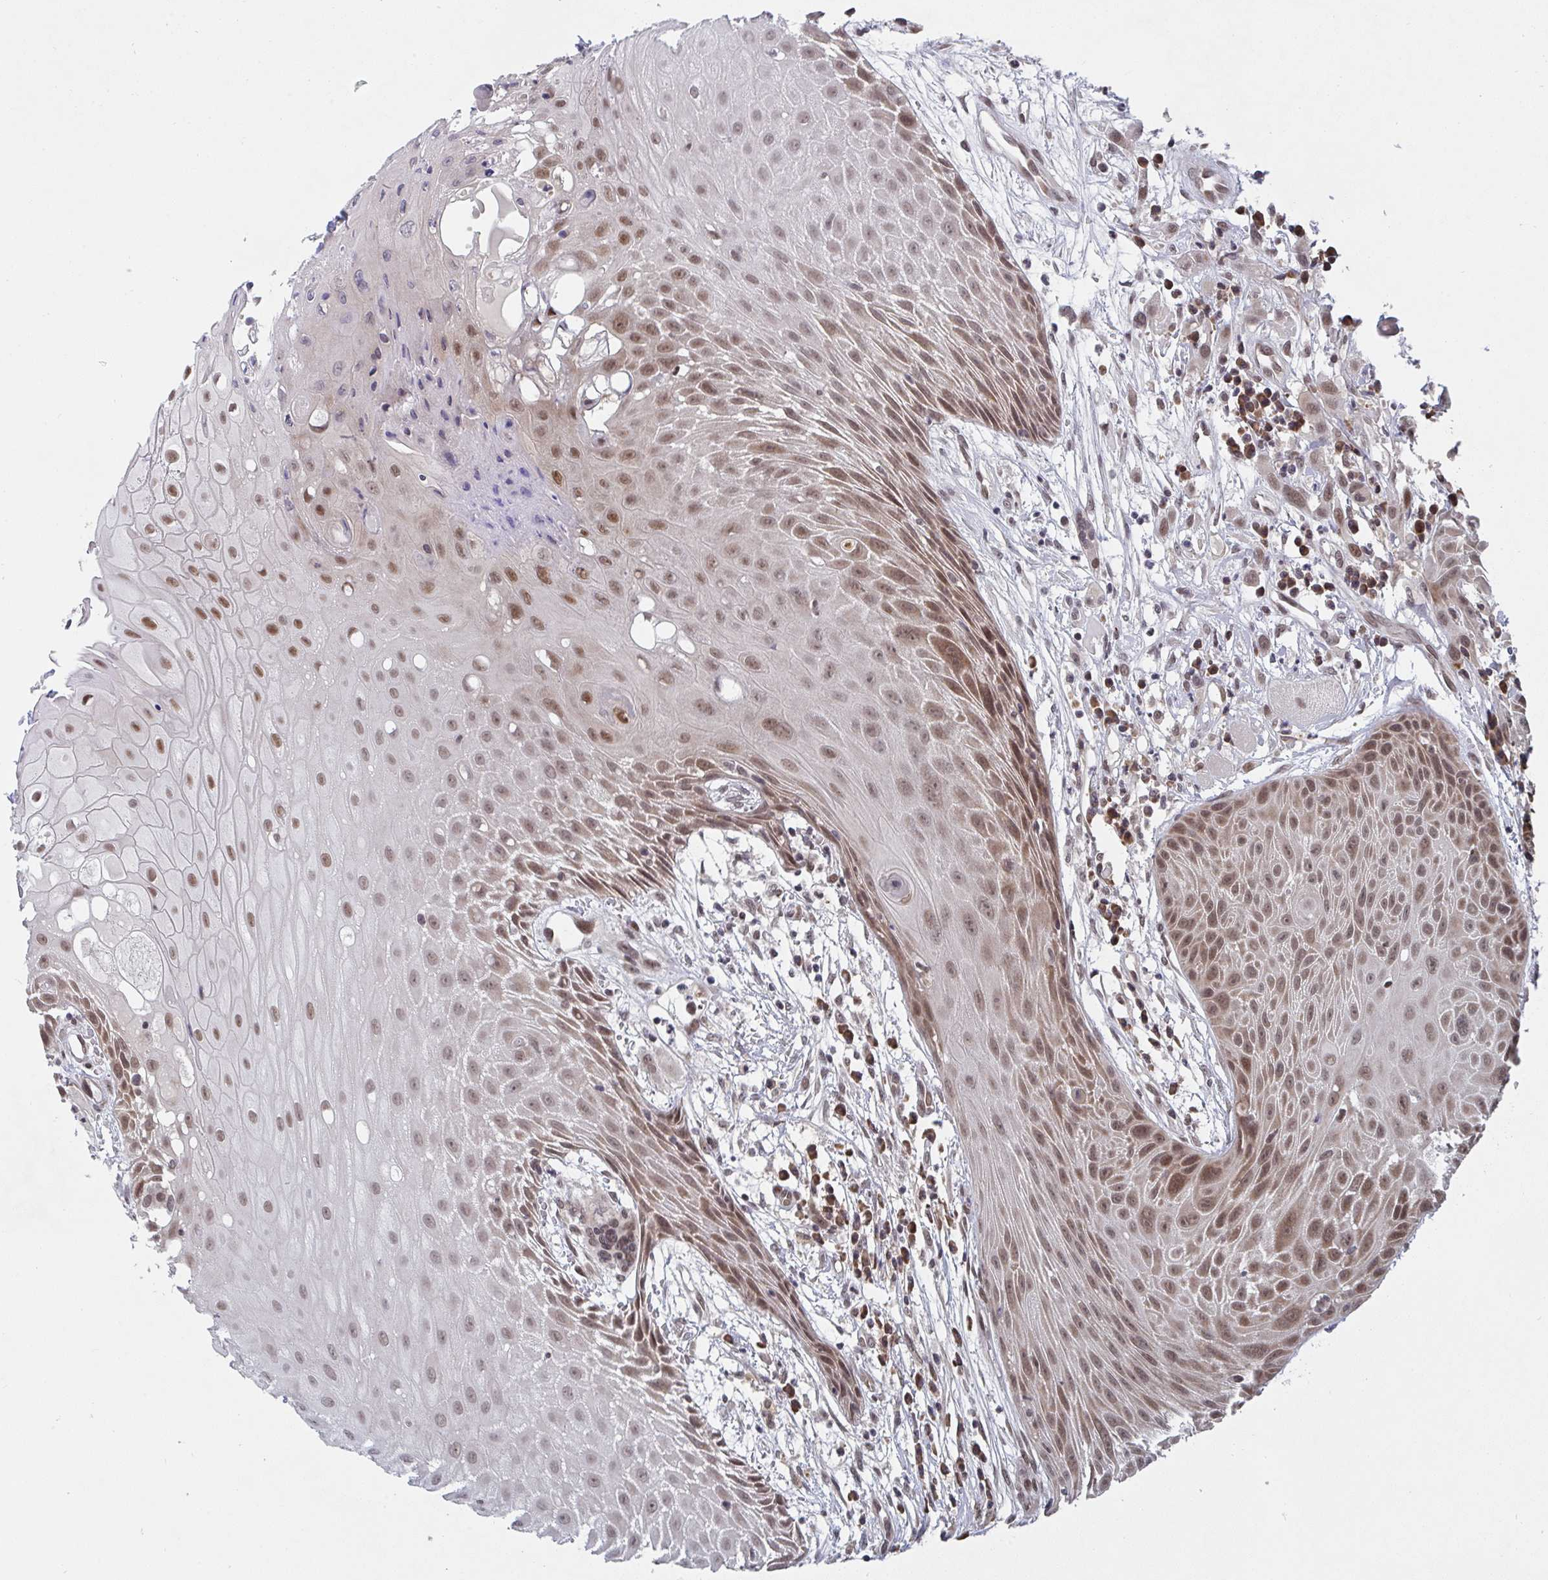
{"staining": {"intensity": "moderate", "quantity": ">75%", "location": "nuclear"}, "tissue": "head and neck cancer", "cell_type": "Tumor cells", "image_type": "cancer", "snomed": [{"axis": "morphology", "description": "Squamous cell carcinoma, NOS"}, {"axis": "topography", "description": "Head-Neck"}], "caption": "Head and neck squamous cell carcinoma stained with a brown dye demonstrates moderate nuclear positive staining in approximately >75% of tumor cells.", "gene": "JMJD1C", "patient": {"sex": "female", "age": 73}}